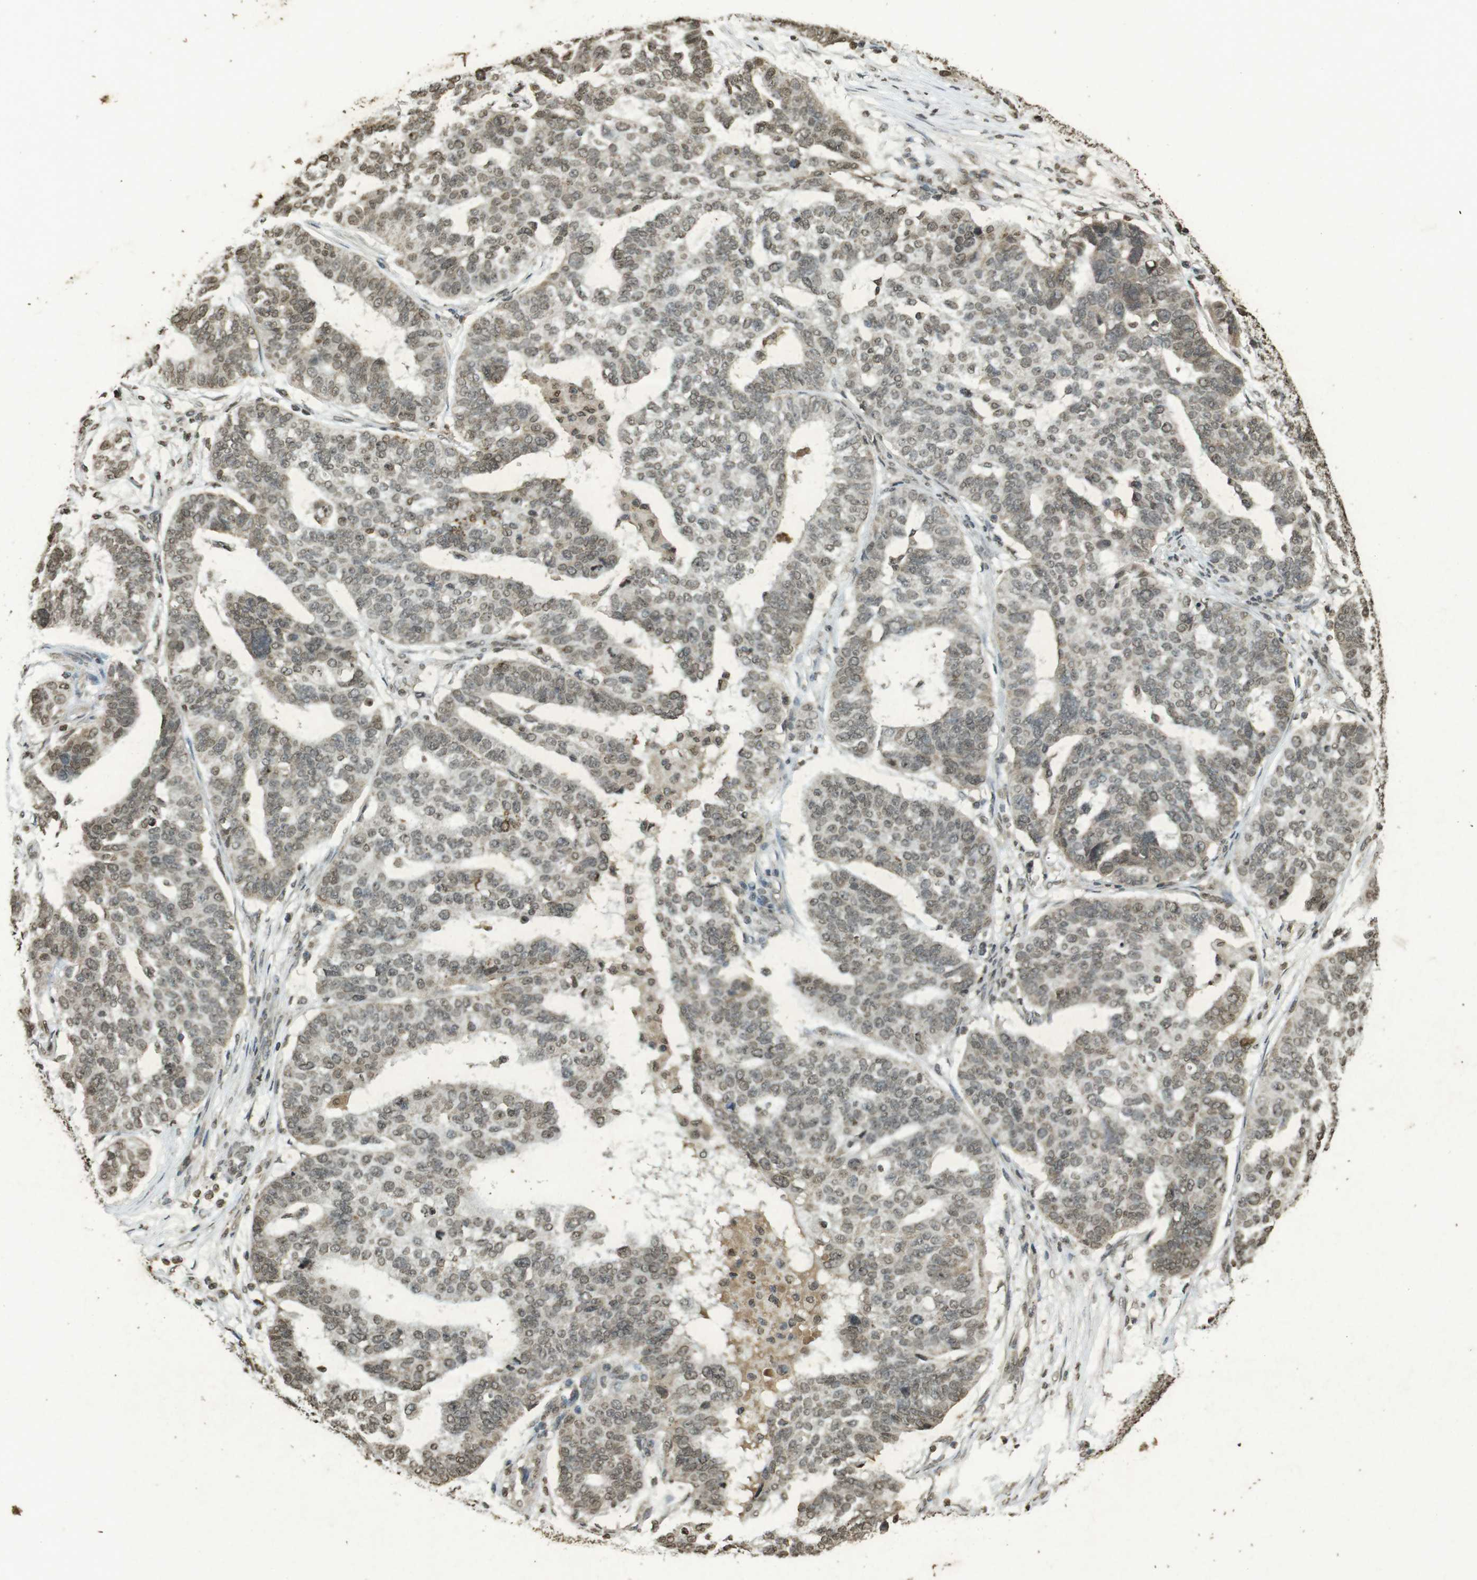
{"staining": {"intensity": "weak", "quantity": ">75%", "location": "nuclear"}, "tissue": "ovarian cancer", "cell_type": "Tumor cells", "image_type": "cancer", "snomed": [{"axis": "morphology", "description": "Cystadenocarcinoma, serous, NOS"}, {"axis": "topography", "description": "Ovary"}], "caption": "Ovarian cancer stained with a protein marker demonstrates weak staining in tumor cells.", "gene": "ORC4", "patient": {"sex": "female", "age": 59}}